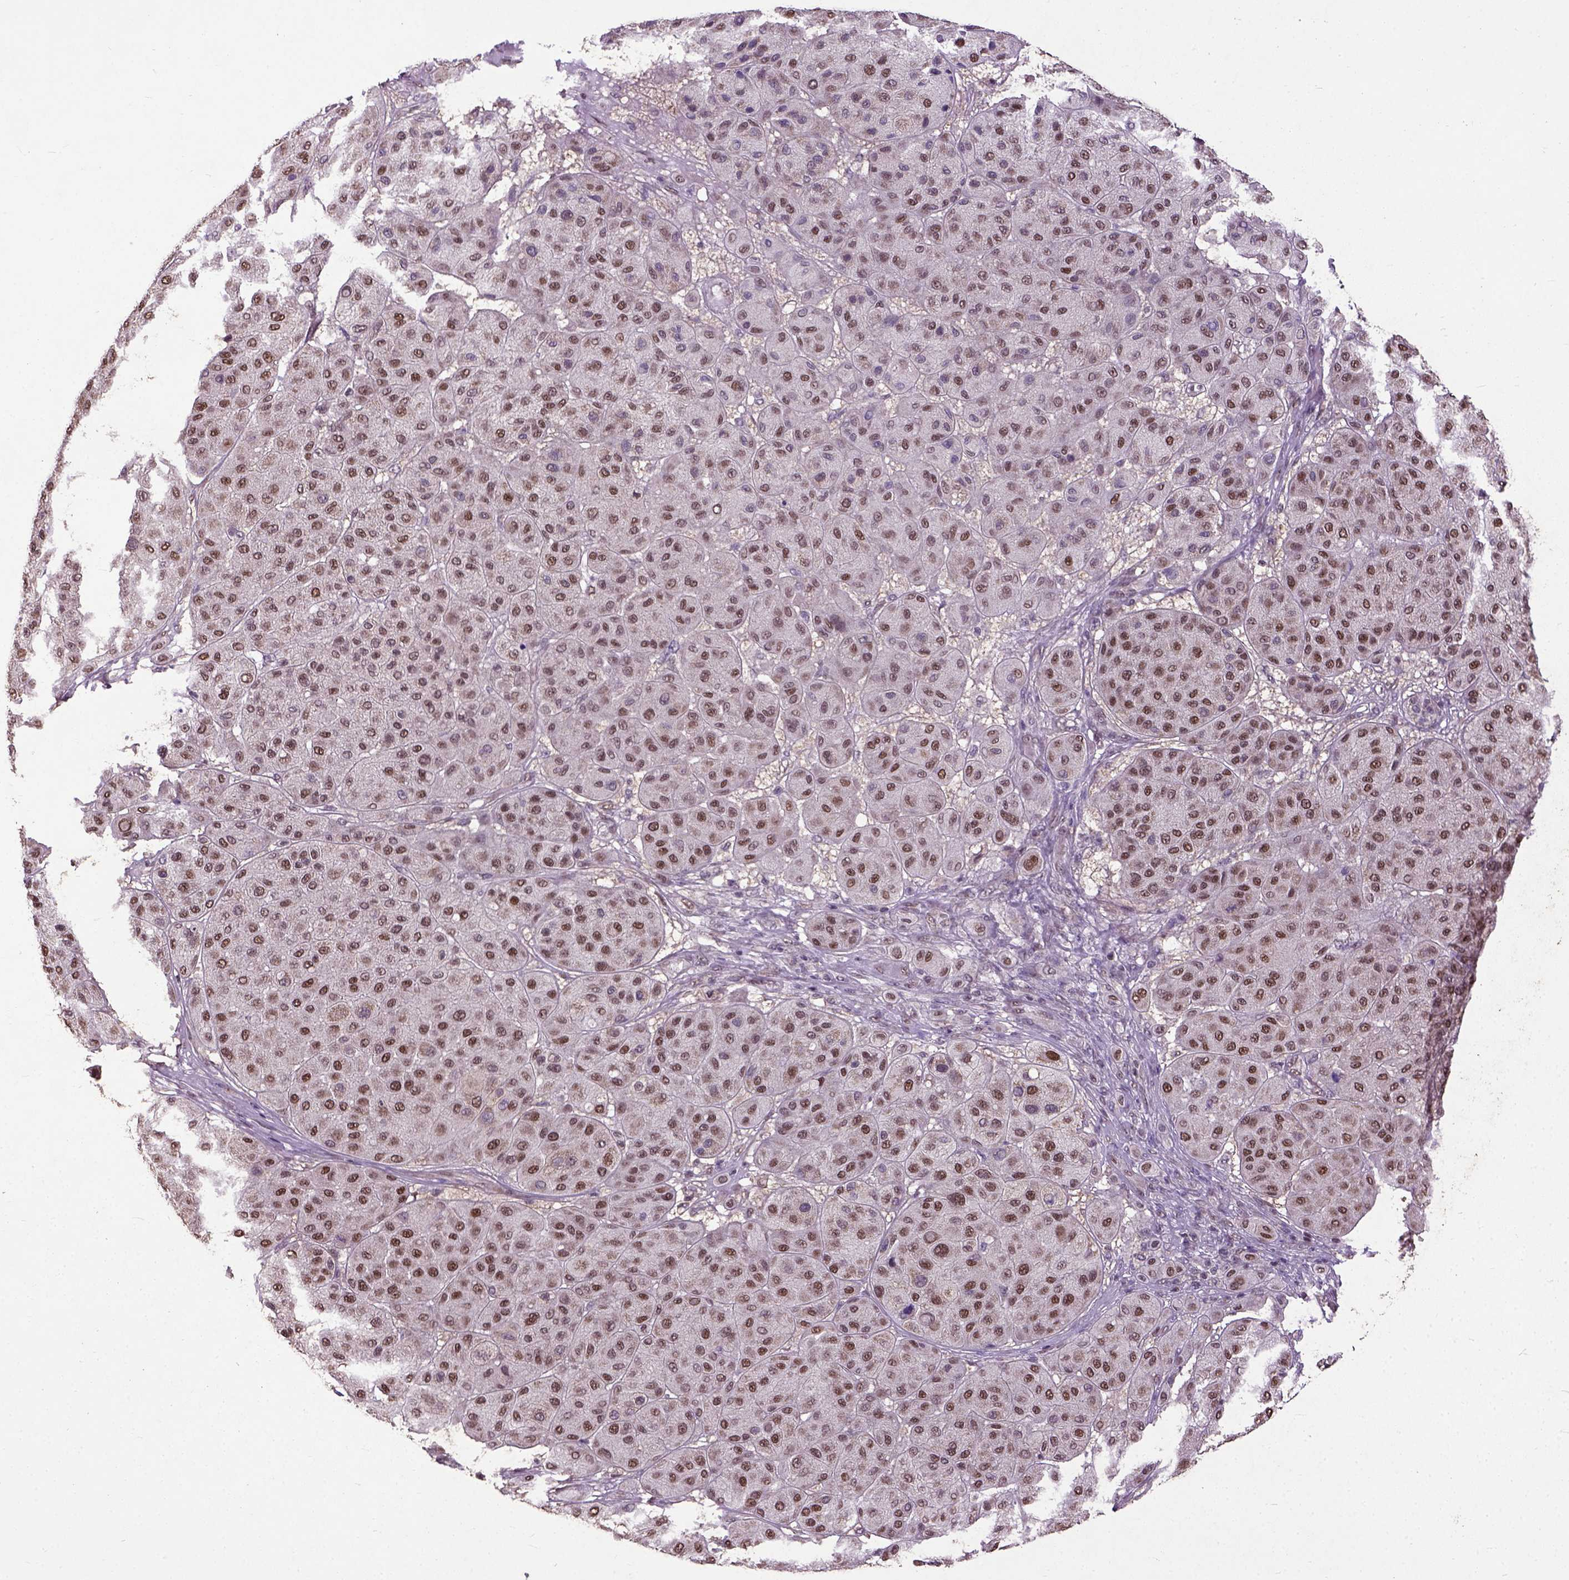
{"staining": {"intensity": "moderate", "quantity": ">75%", "location": "nuclear"}, "tissue": "melanoma", "cell_type": "Tumor cells", "image_type": "cancer", "snomed": [{"axis": "morphology", "description": "Malignant melanoma, Metastatic site"}, {"axis": "topography", "description": "Smooth muscle"}], "caption": "Tumor cells show medium levels of moderate nuclear expression in approximately >75% of cells in human malignant melanoma (metastatic site).", "gene": "UBA3", "patient": {"sex": "male", "age": 41}}